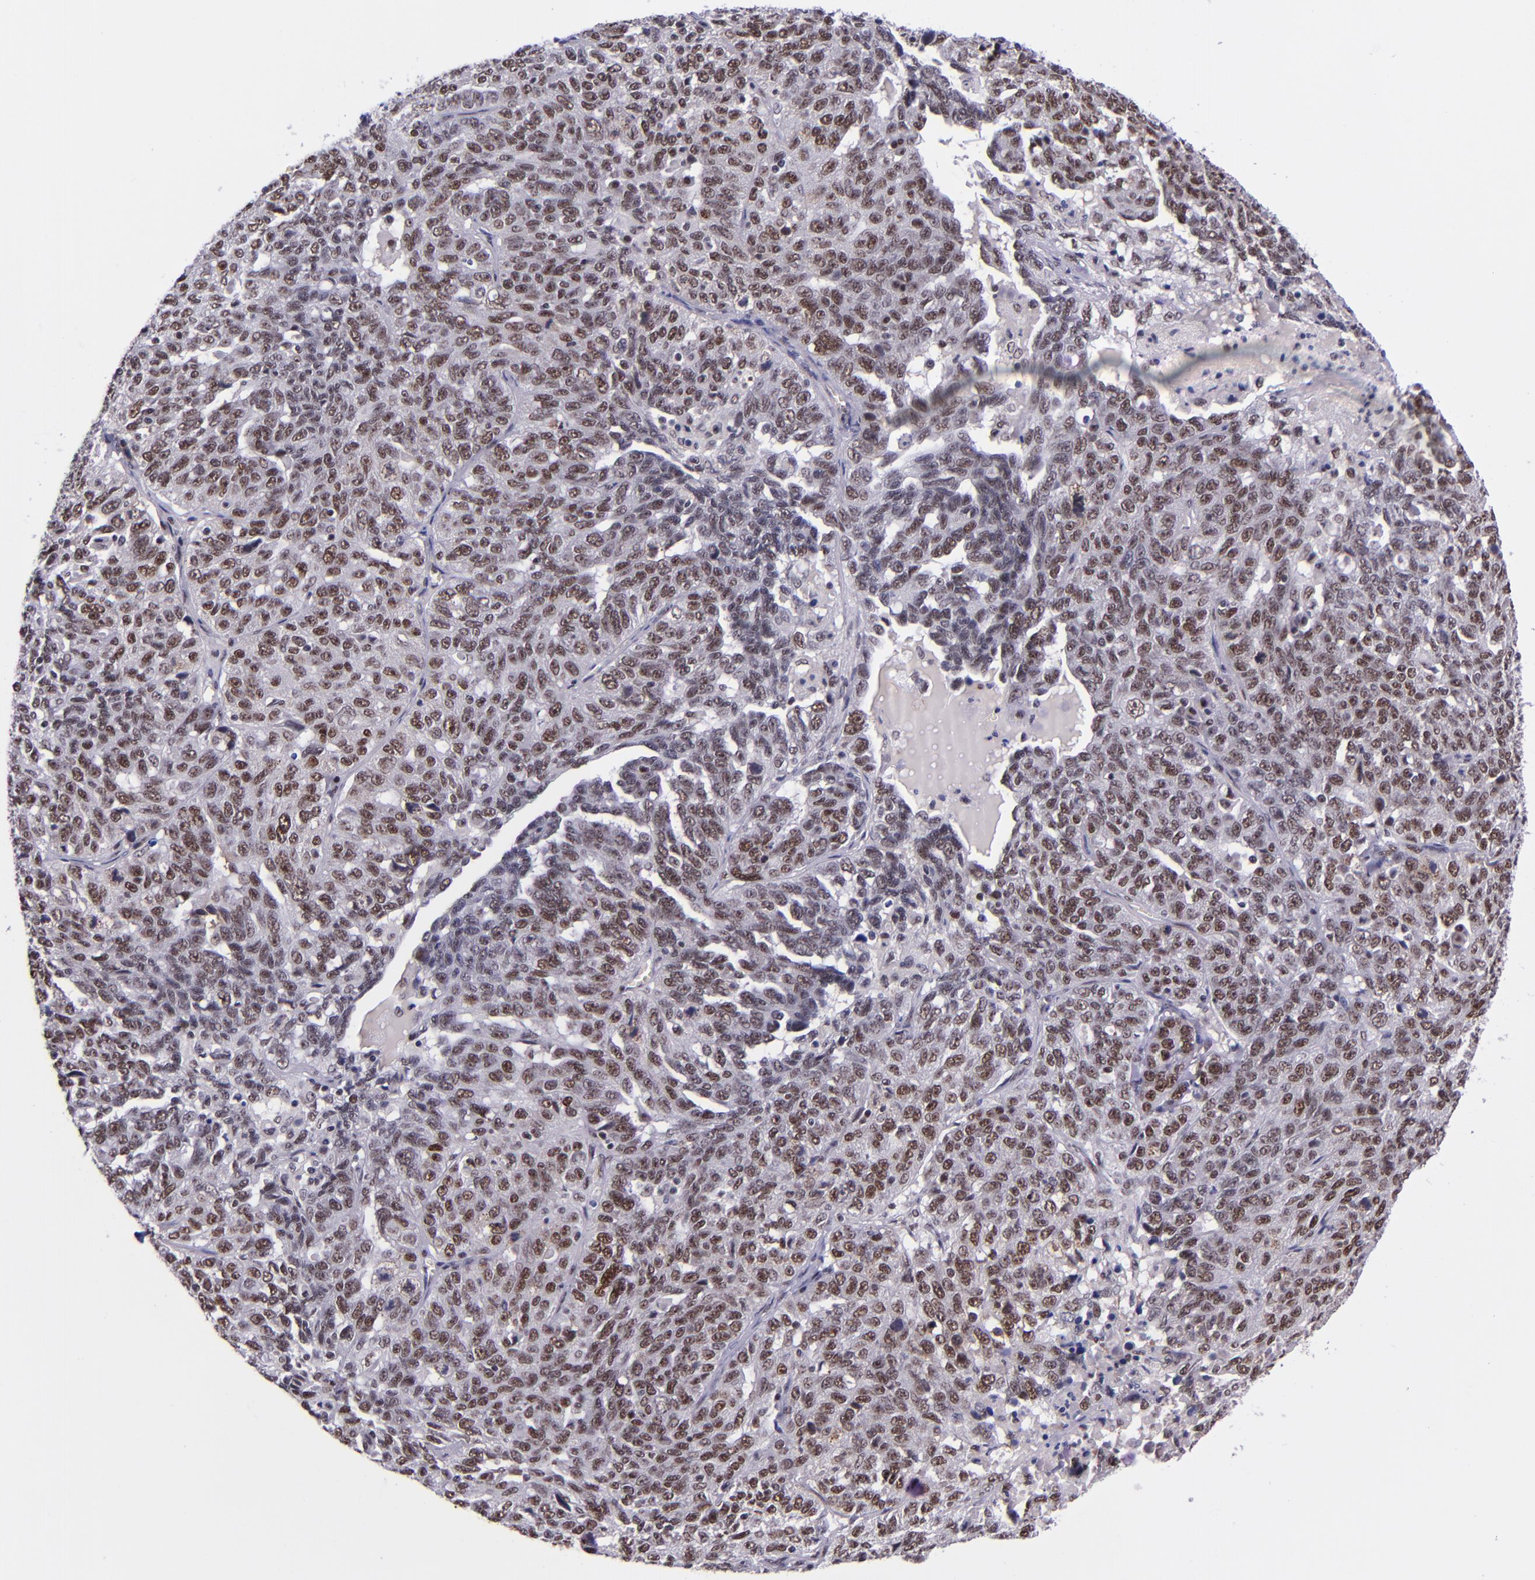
{"staining": {"intensity": "moderate", "quantity": ">75%", "location": "nuclear"}, "tissue": "ovarian cancer", "cell_type": "Tumor cells", "image_type": "cancer", "snomed": [{"axis": "morphology", "description": "Cystadenocarcinoma, serous, NOS"}, {"axis": "topography", "description": "Ovary"}], "caption": "Protein staining of ovarian cancer (serous cystadenocarcinoma) tissue exhibits moderate nuclear expression in about >75% of tumor cells. Nuclei are stained in blue.", "gene": "GPKOW", "patient": {"sex": "female", "age": 71}}